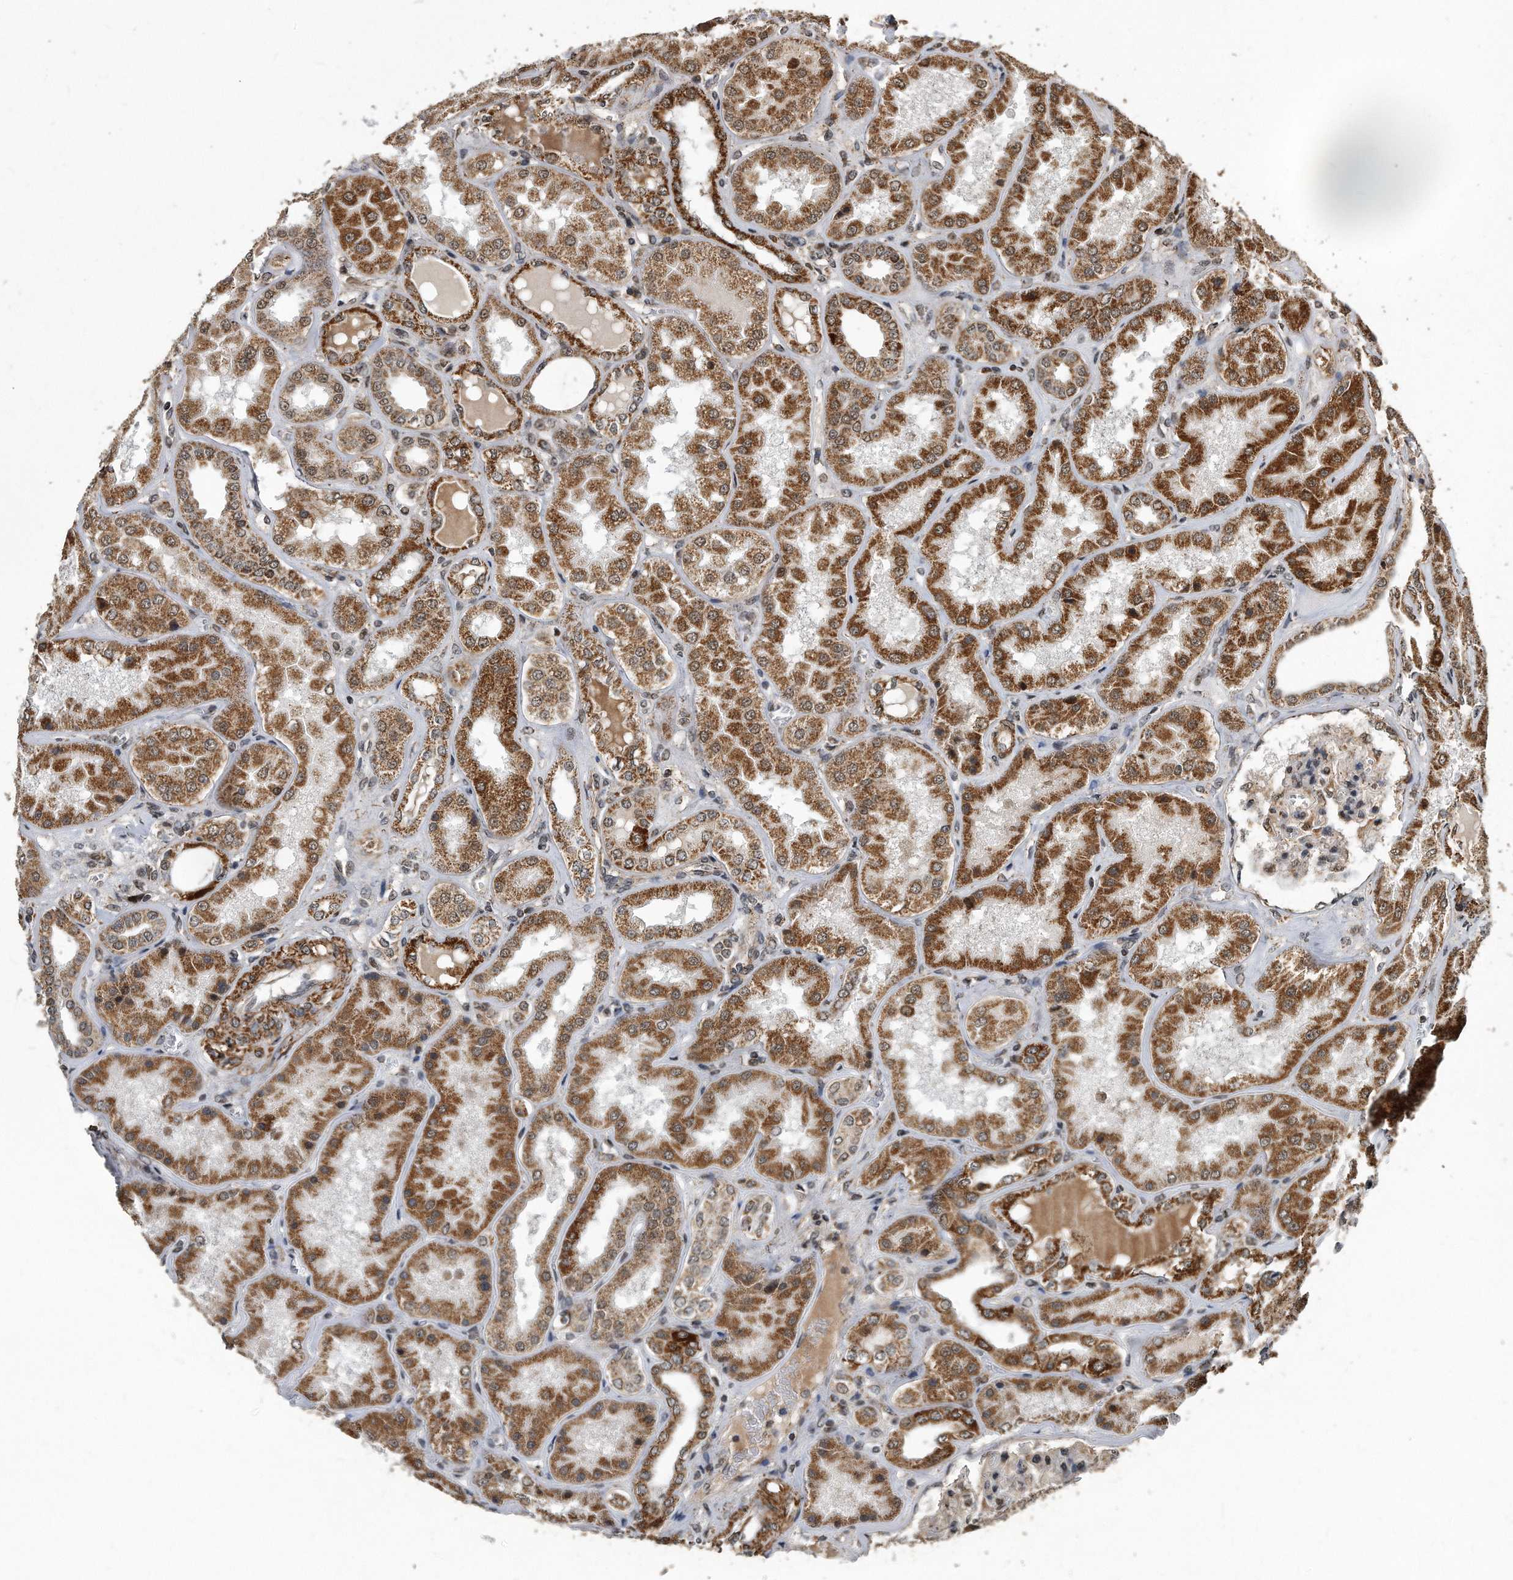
{"staining": {"intensity": "moderate", "quantity": "<25%", "location": "cytoplasmic/membranous"}, "tissue": "kidney", "cell_type": "Cells in glomeruli", "image_type": "normal", "snomed": [{"axis": "morphology", "description": "Normal tissue, NOS"}, {"axis": "topography", "description": "Kidney"}], "caption": "DAB (3,3'-diaminobenzidine) immunohistochemical staining of unremarkable human kidney displays moderate cytoplasmic/membranous protein staining in approximately <25% of cells in glomeruli.", "gene": "DUSP22", "patient": {"sex": "female", "age": 56}}